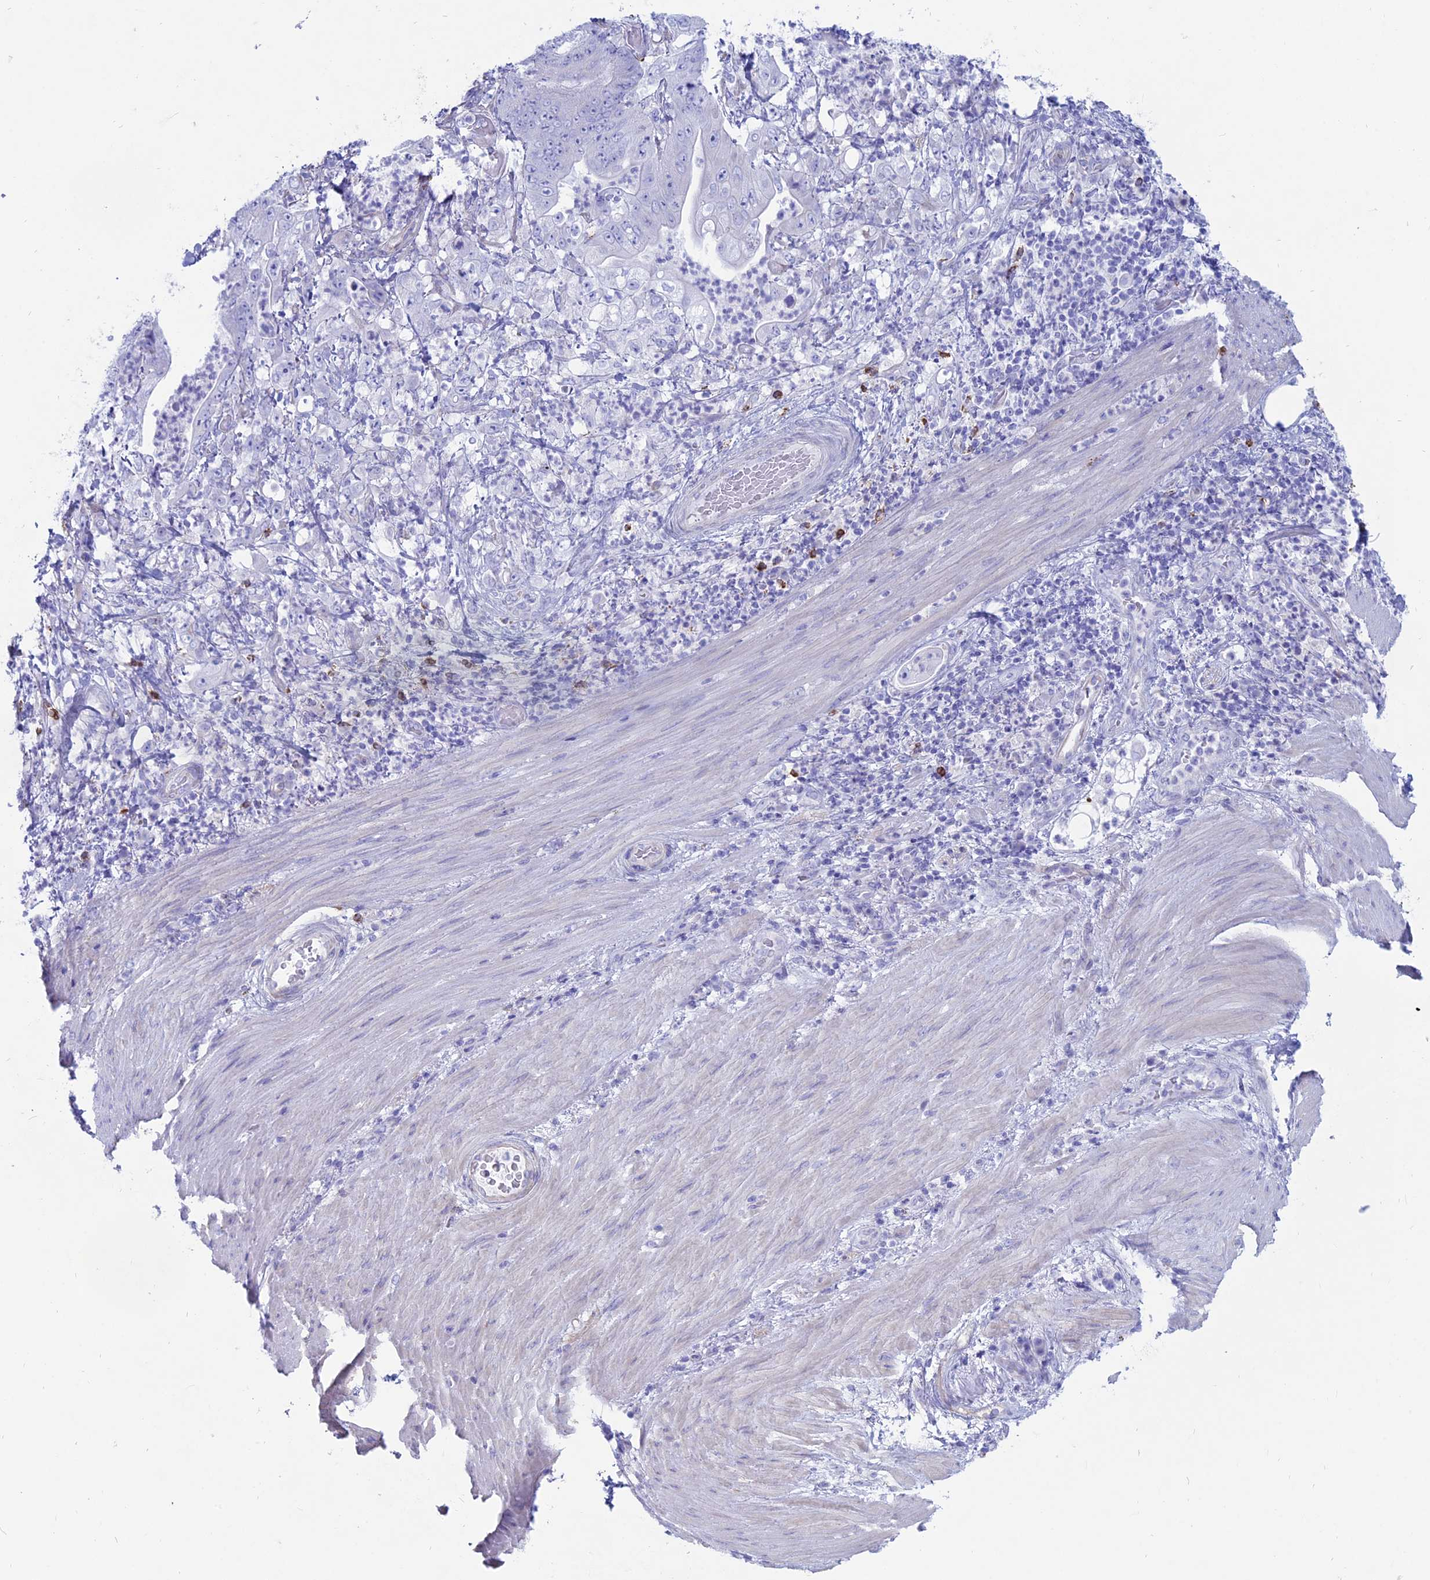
{"staining": {"intensity": "negative", "quantity": "none", "location": "none"}, "tissue": "stomach cancer", "cell_type": "Tumor cells", "image_type": "cancer", "snomed": [{"axis": "morphology", "description": "Adenocarcinoma, NOS"}, {"axis": "topography", "description": "Stomach"}], "caption": "Immunohistochemistry photomicrograph of stomach cancer (adenocarcinoma) stained for a protein (brown), which reveals no expression in tumor cells.", "gene": "OR2AE1", "patient": {"sex": "female", "age": 73}}